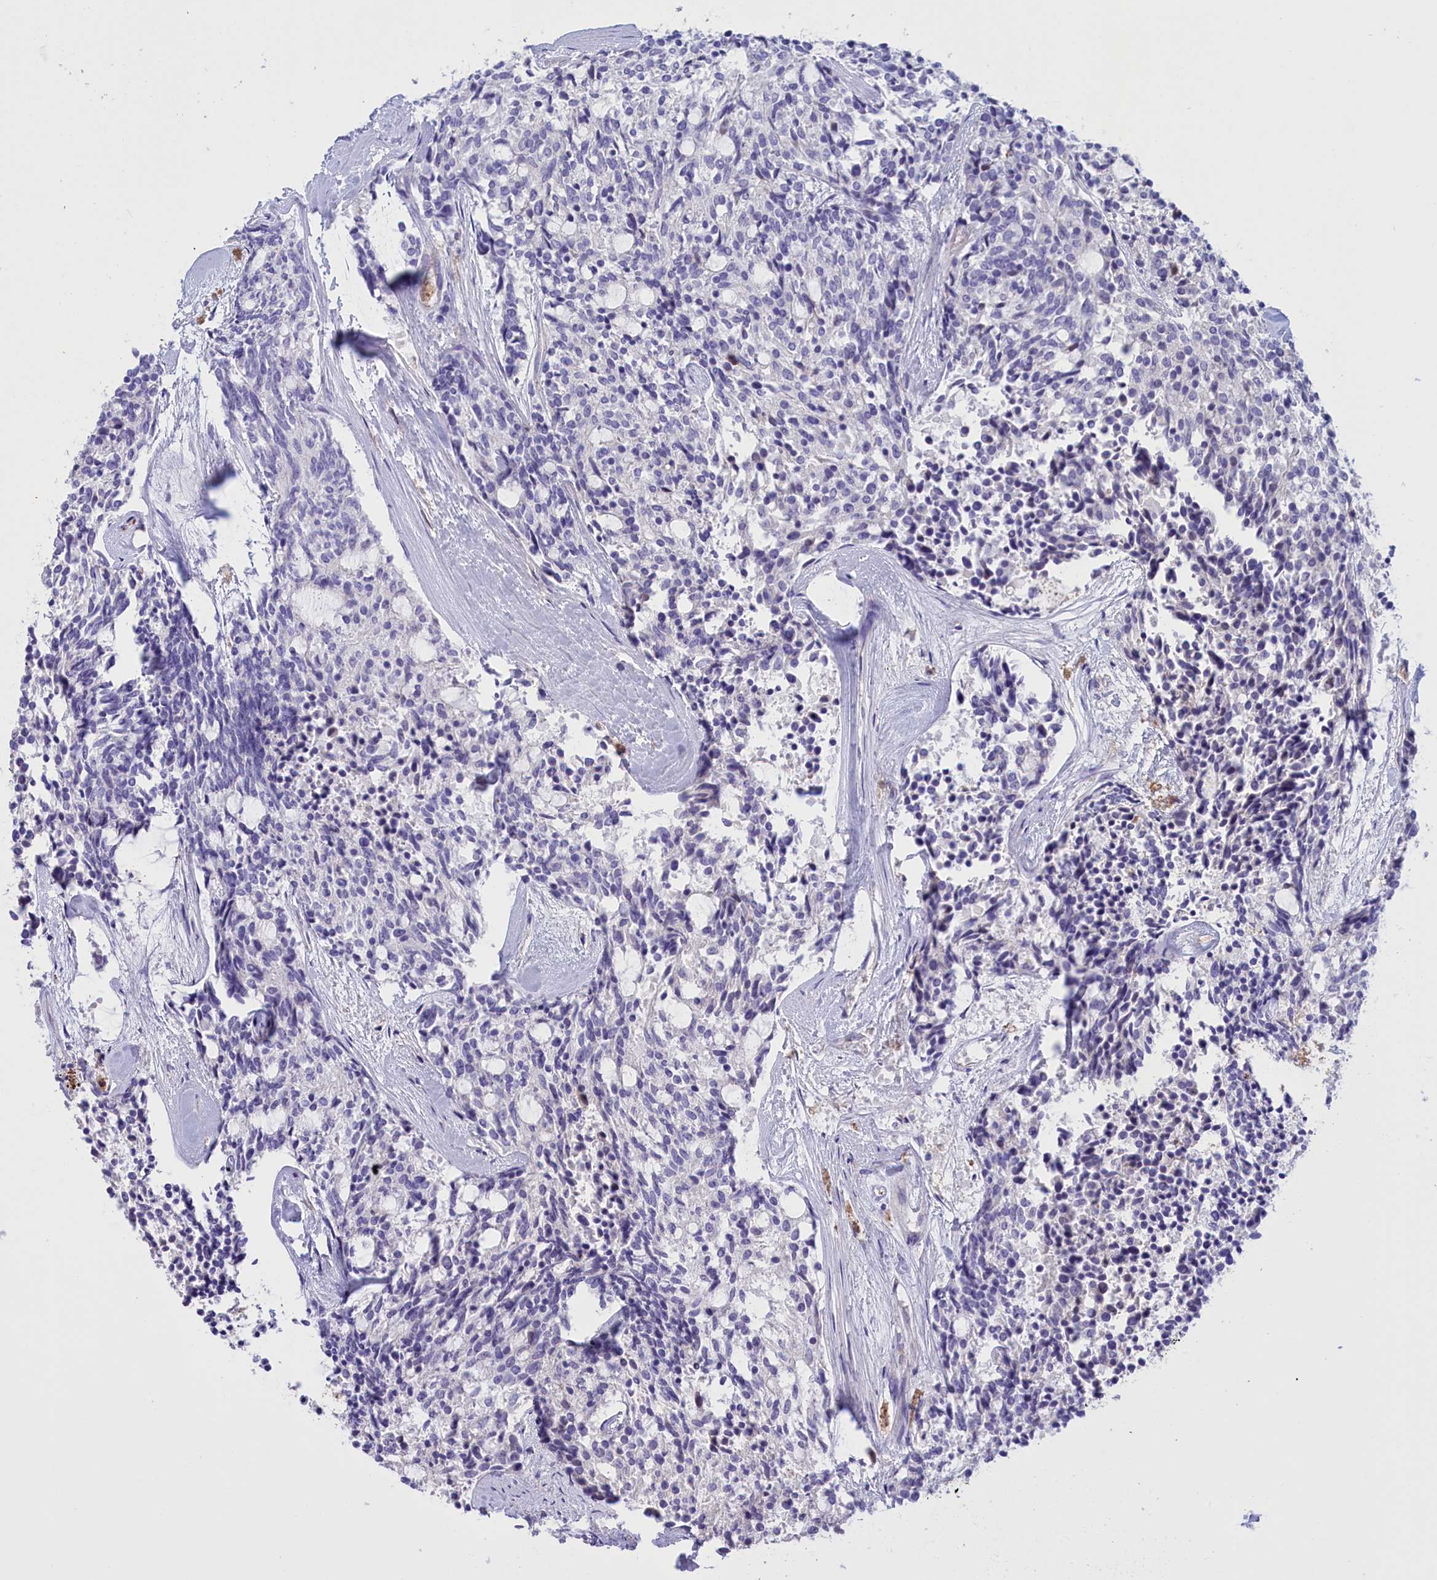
{"staining": {"intensity": "negative", "quantity": "none", "location": "none"}, "tissue": "carcinoid", "cell_type": "Tumor cells", "image_type": "cancer", "snomed": [{"axis": "morphology", "description": "Carcinoid, malignant, NOS"}, {"axis": "topography", "description": "Pancreas"}], "caption": "Immunohistochemical staining of human carcinoid shows no significant expression in tumor cells.", "gene": "FAM149B1", "patient": {"sex": "female", "age": 54}}